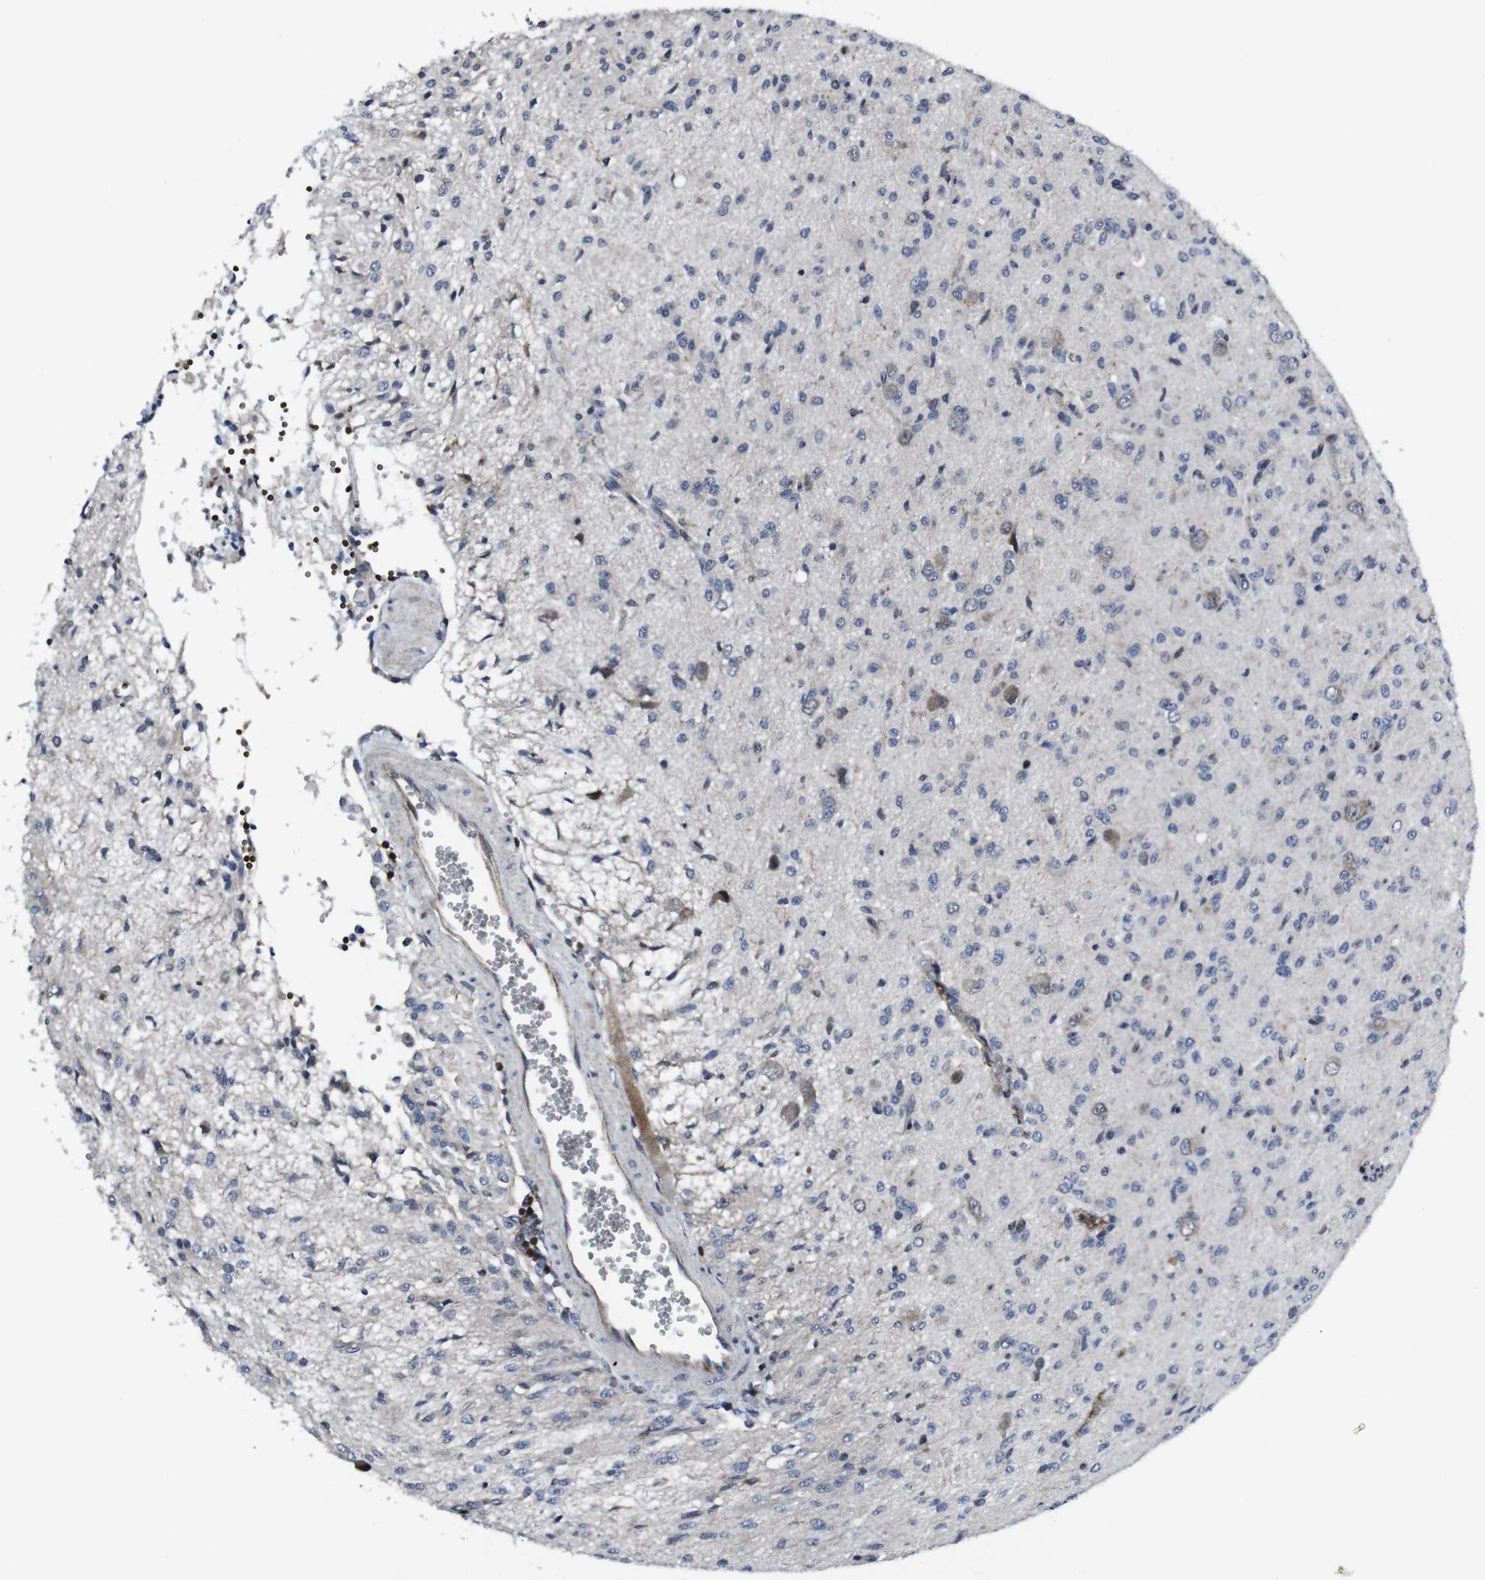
{"staining": {"intensity": "weak", "quantity": "<25%", "location": "cytoplasmic/membranous"}, "tissue": "glioma", "cell_type": "Tumor cells", "image_type": "cancer", "snomed": [{"axis": "morphology", "description": "Glioma, malignant, High grade"}, {"axis": "topography", "description": "Brain"}], "caption": "Photomicrograph shows no significant protein staining in tumor cells of malignant glioma (high-grade).", "gene": "STAT4", "patient": {"sex": "female", "age": 59}}